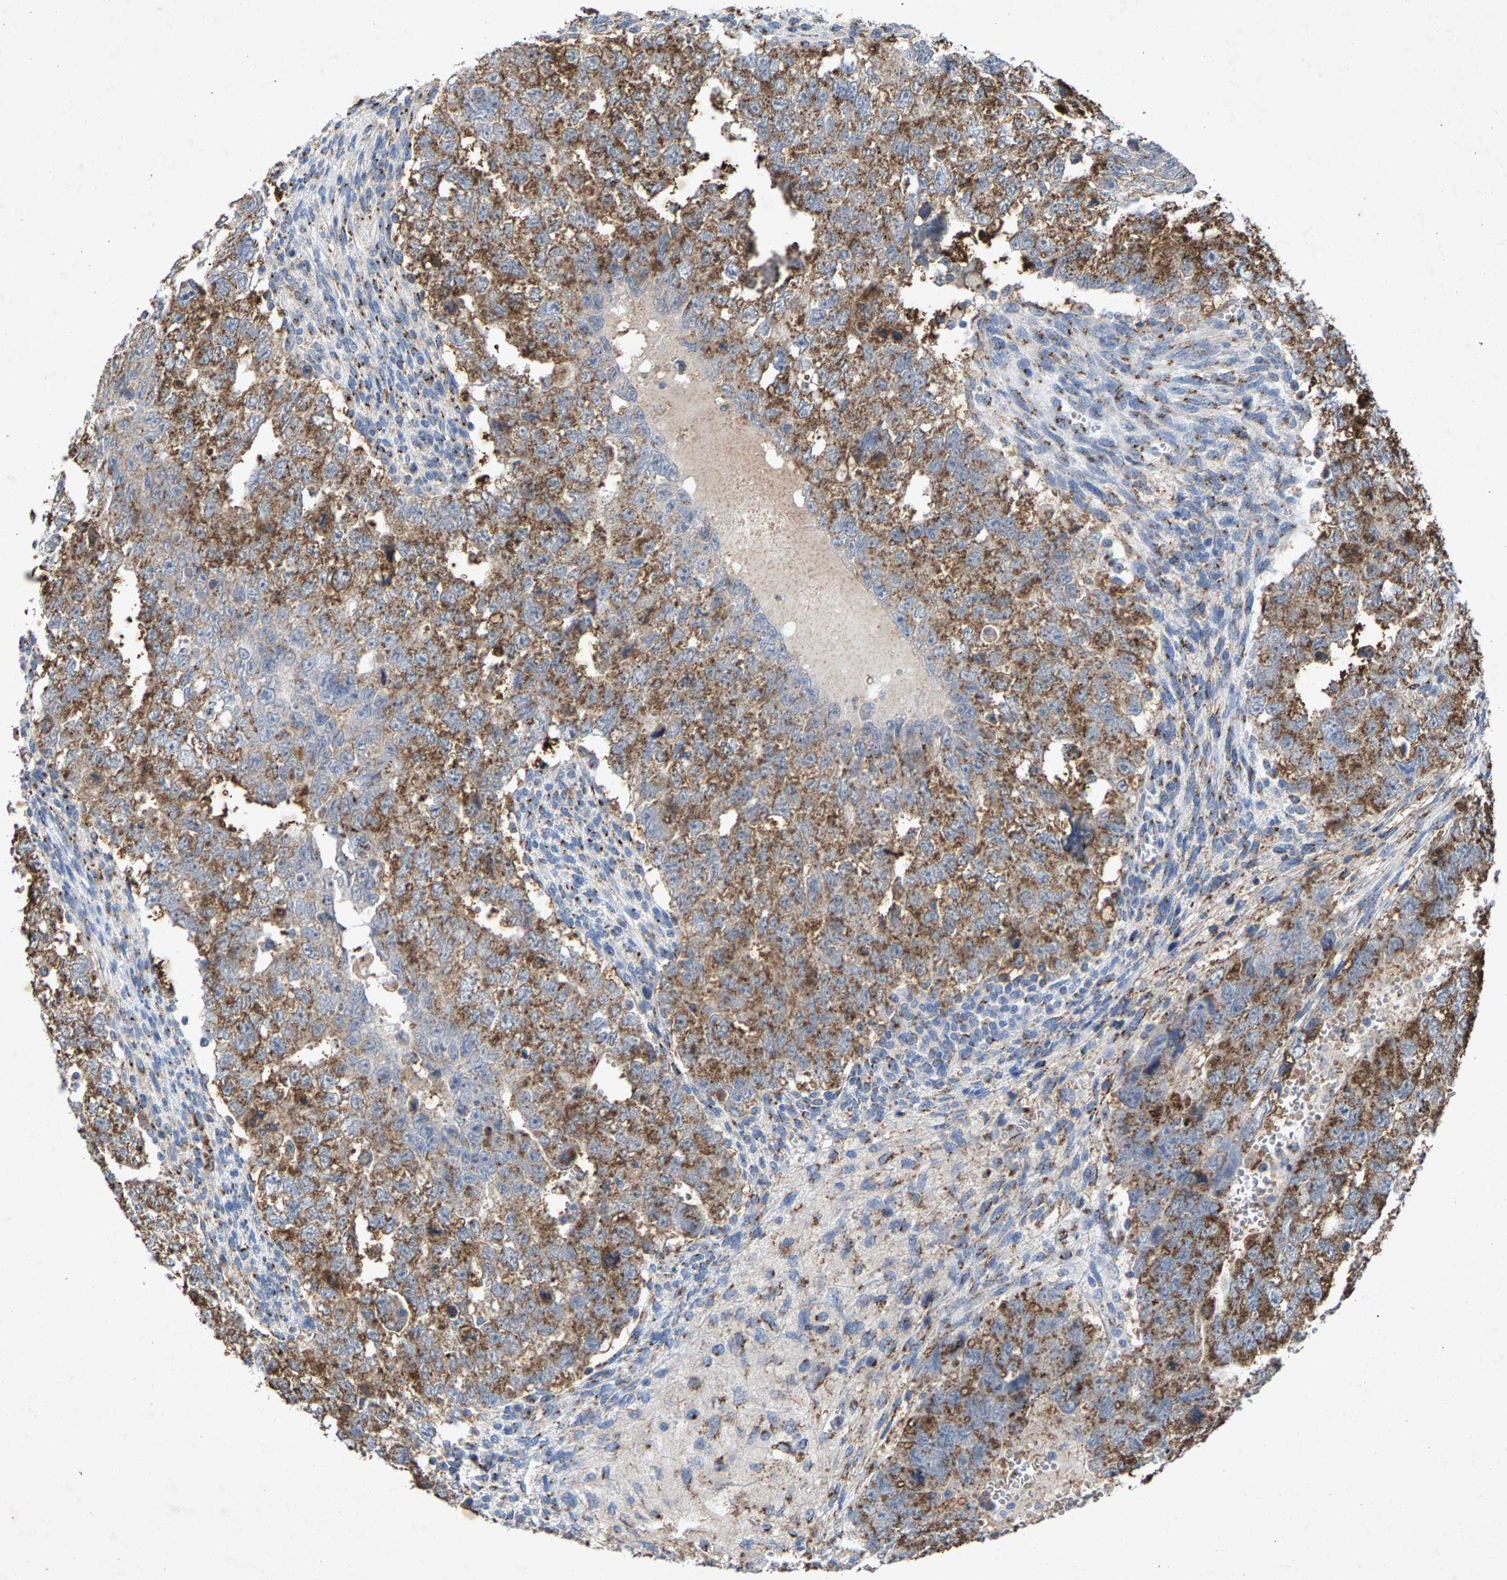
{"staining": {"intensity": "moderate", "quantity": ">75%", "location": "cytoplasmic/membranous"}, "tissue": "testis cancer", "cell_type": "Tumor cells", "image_type": "cancer", "snomed": [{"axis": "morphology", "description": "Seminoma, NOS"}, {"axis": "morphology", "description": "Carcinoma, Embryonal, NOS"}, {"axis": "topography", "description": "Testis"}], "caption": "Immunohistochemistry (IHC) image of human testis cancer stained for a protein (brown), which exhibits medium levels of moderate cytoplasmic/membranous staining in approximately >75% of tumor cells.", "gene": "MAN2A1", "patient": {"sex": "male", "age": 38}}